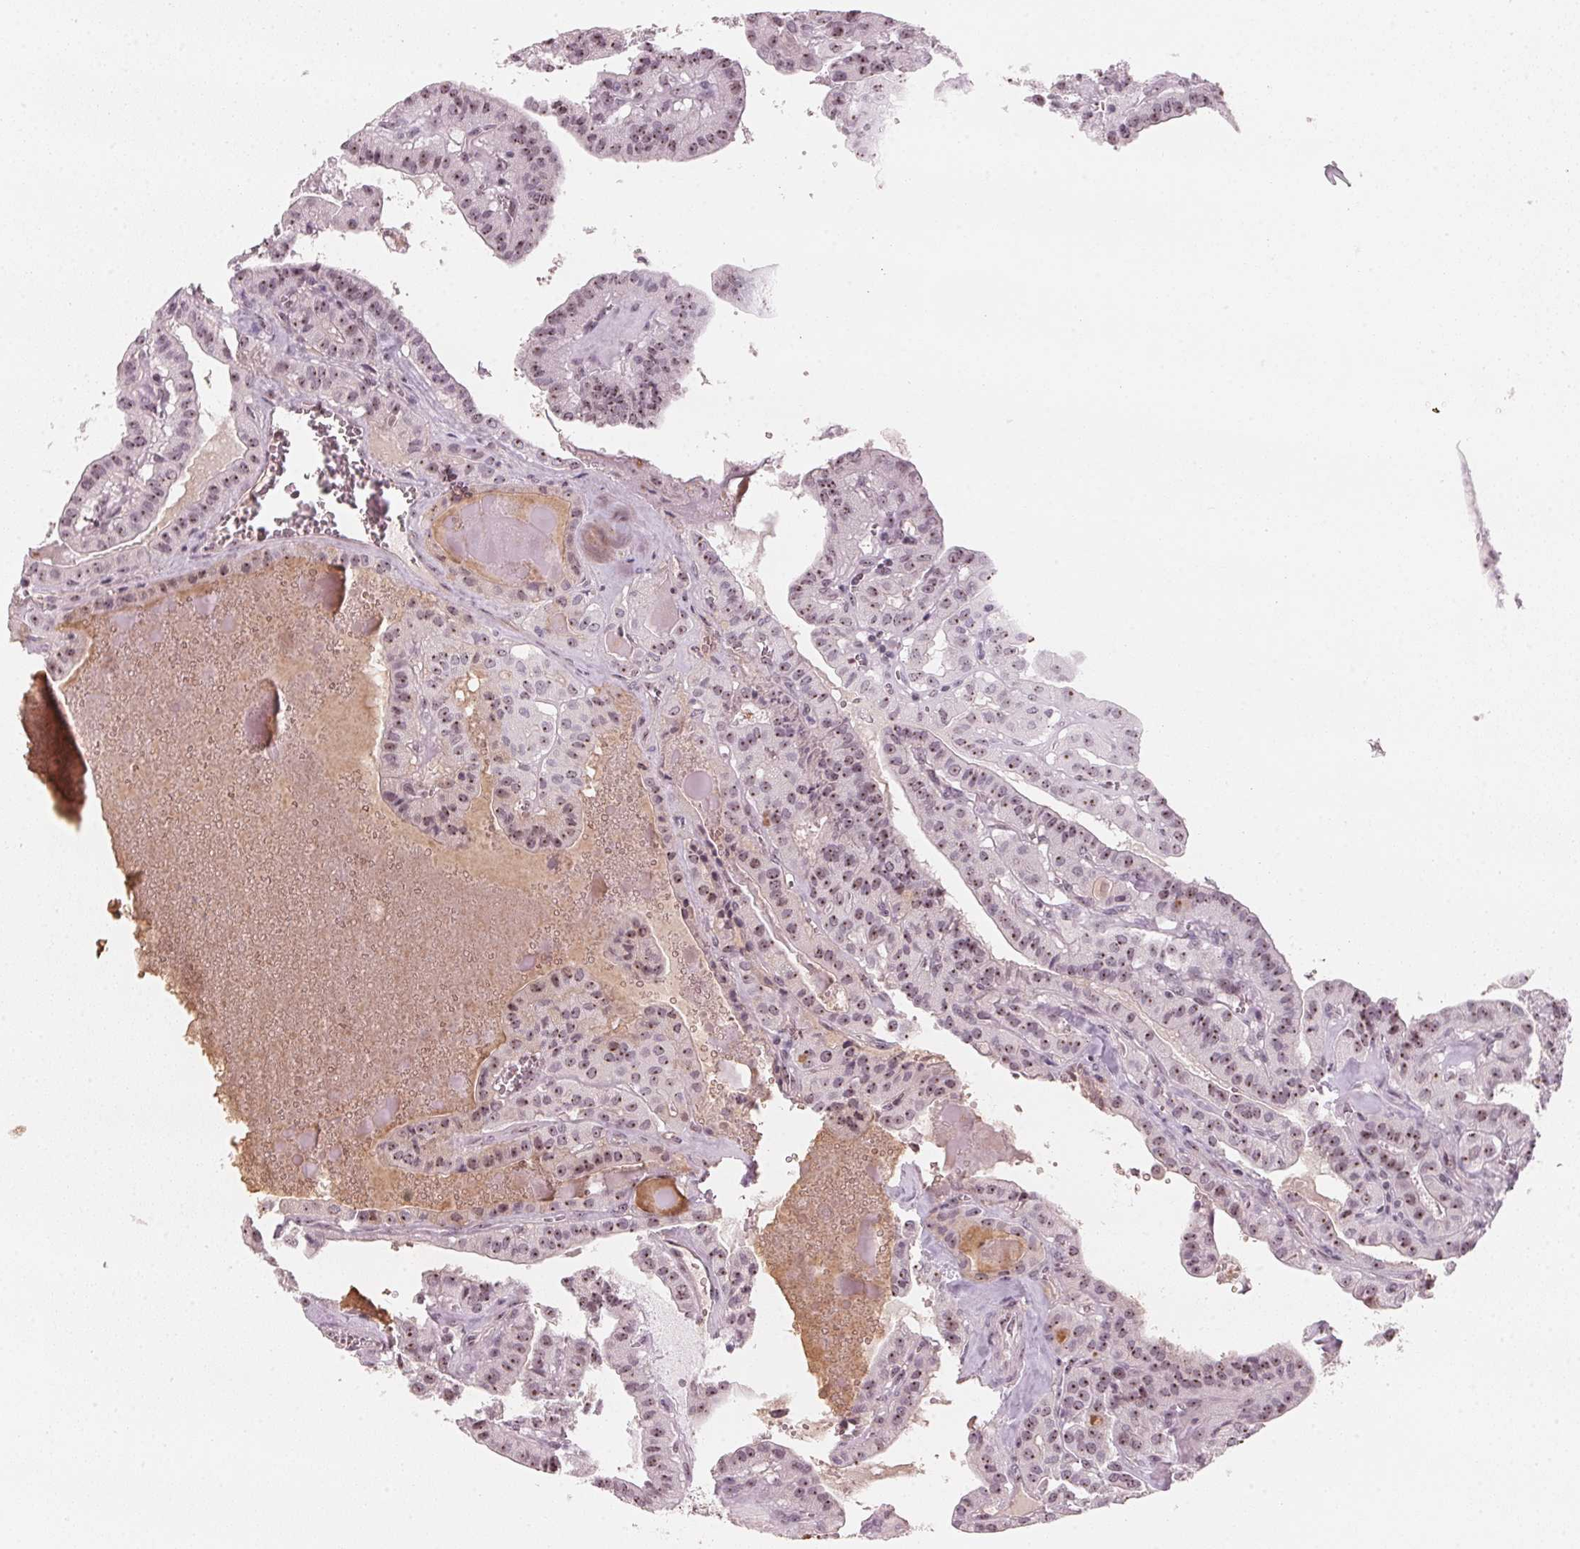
{"staining": {"intensity": "moderate", "quantity": ">75%", "location": "nuclear"}, "tissue": "thyroid cancer", "cell_type": "Tumor cells", "image_type": "cancer", "snomed": [{"axis": "morphology", "description": "Papillary adenocarcinoma, NOS"}, {"axis": "topography", "description": "Thyroid gland"}], "caption": "Immunohistochemistry (IHC) (DAB (3,3'-diaminobenzidine)) staining of human thyroid cancer reveals moderate nuclear protein expression in about >75% of tumor cells.", "gene": "DNTTIP2", "patient": {"sex": "male", "age": 52}}